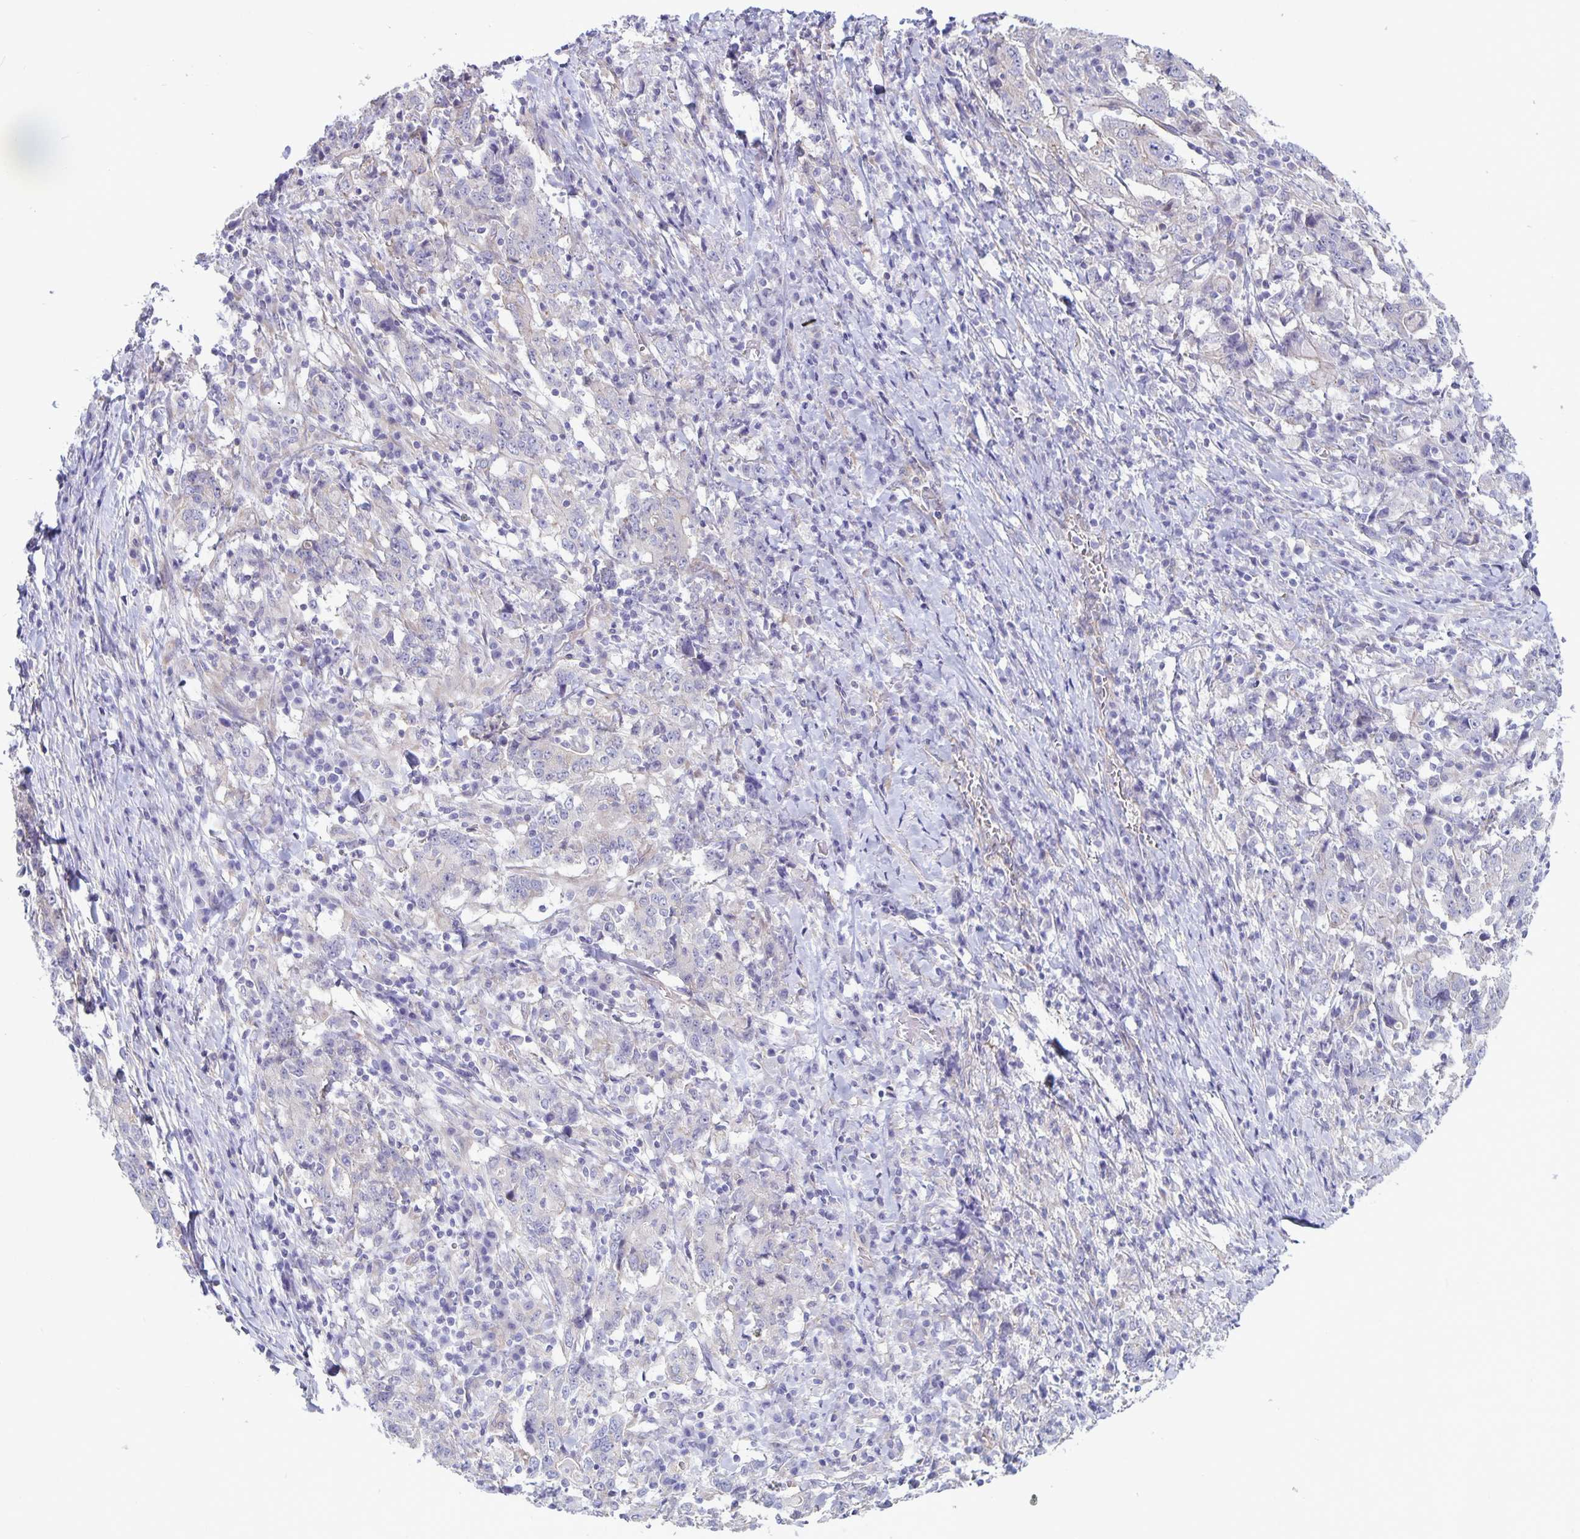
{"staining": {"intensity": "negative", "quantity": "none", "location": "none"}, "tissue": "stomach cancer", "cell_type": "Tumor cells", "image_type": "cancer", "snomed": [{"axis": "morphology", "description": "Normal tissue, NOS"}, {"axis": "morphology", "description": "Adenocarcinoma, NOS"}, {"axis": "topography", "description": "Stomach, upper"}, {"axis": "topography", "description": "Stomach"}], "caption": "Tumor cells show no significant protein expression in stomach adenocarcinoma. (DAB immunohistochemistry with hematoxylin counter stain).", "gene": "PLCB3", "patient": {"sex": "male", "age": 59}}